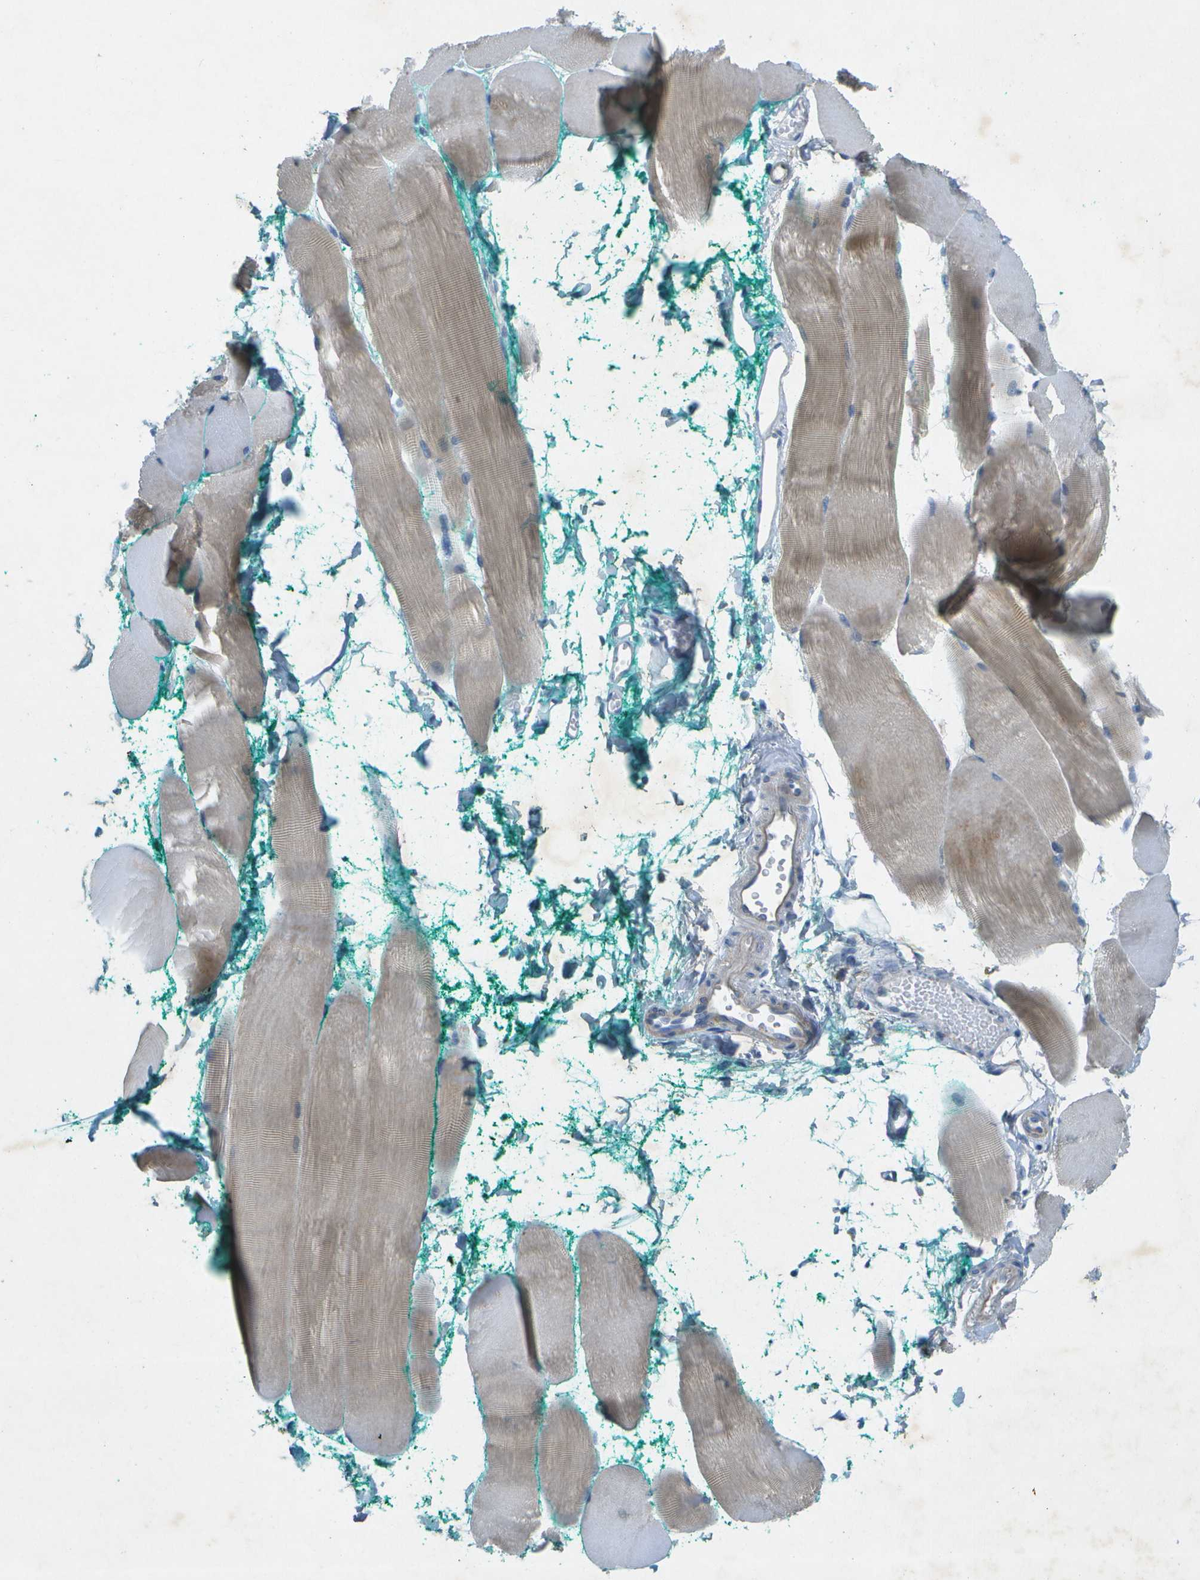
{"staining": {"intensity": "weak", "quantity": "<25%", "location": "cytoplasmic/membranous"}, "tissue": "skeletal muscle", "cell_type": "Myocytes", "image_type": "normal", "snomed": [{"axis": "morphology", "description": "Normal tissue, NOS"}, {"axis": "morphology", "description": "Squamous cell carcinoma, NOS"}, {"axis": "topography", "description": "Skeletal muscle"}], "caption": "The histopathology image shows no significant positivity in myocytes of skeletal muscle.", "gene": "WNK2", "patient": {"sex": "male", "age": 51}}